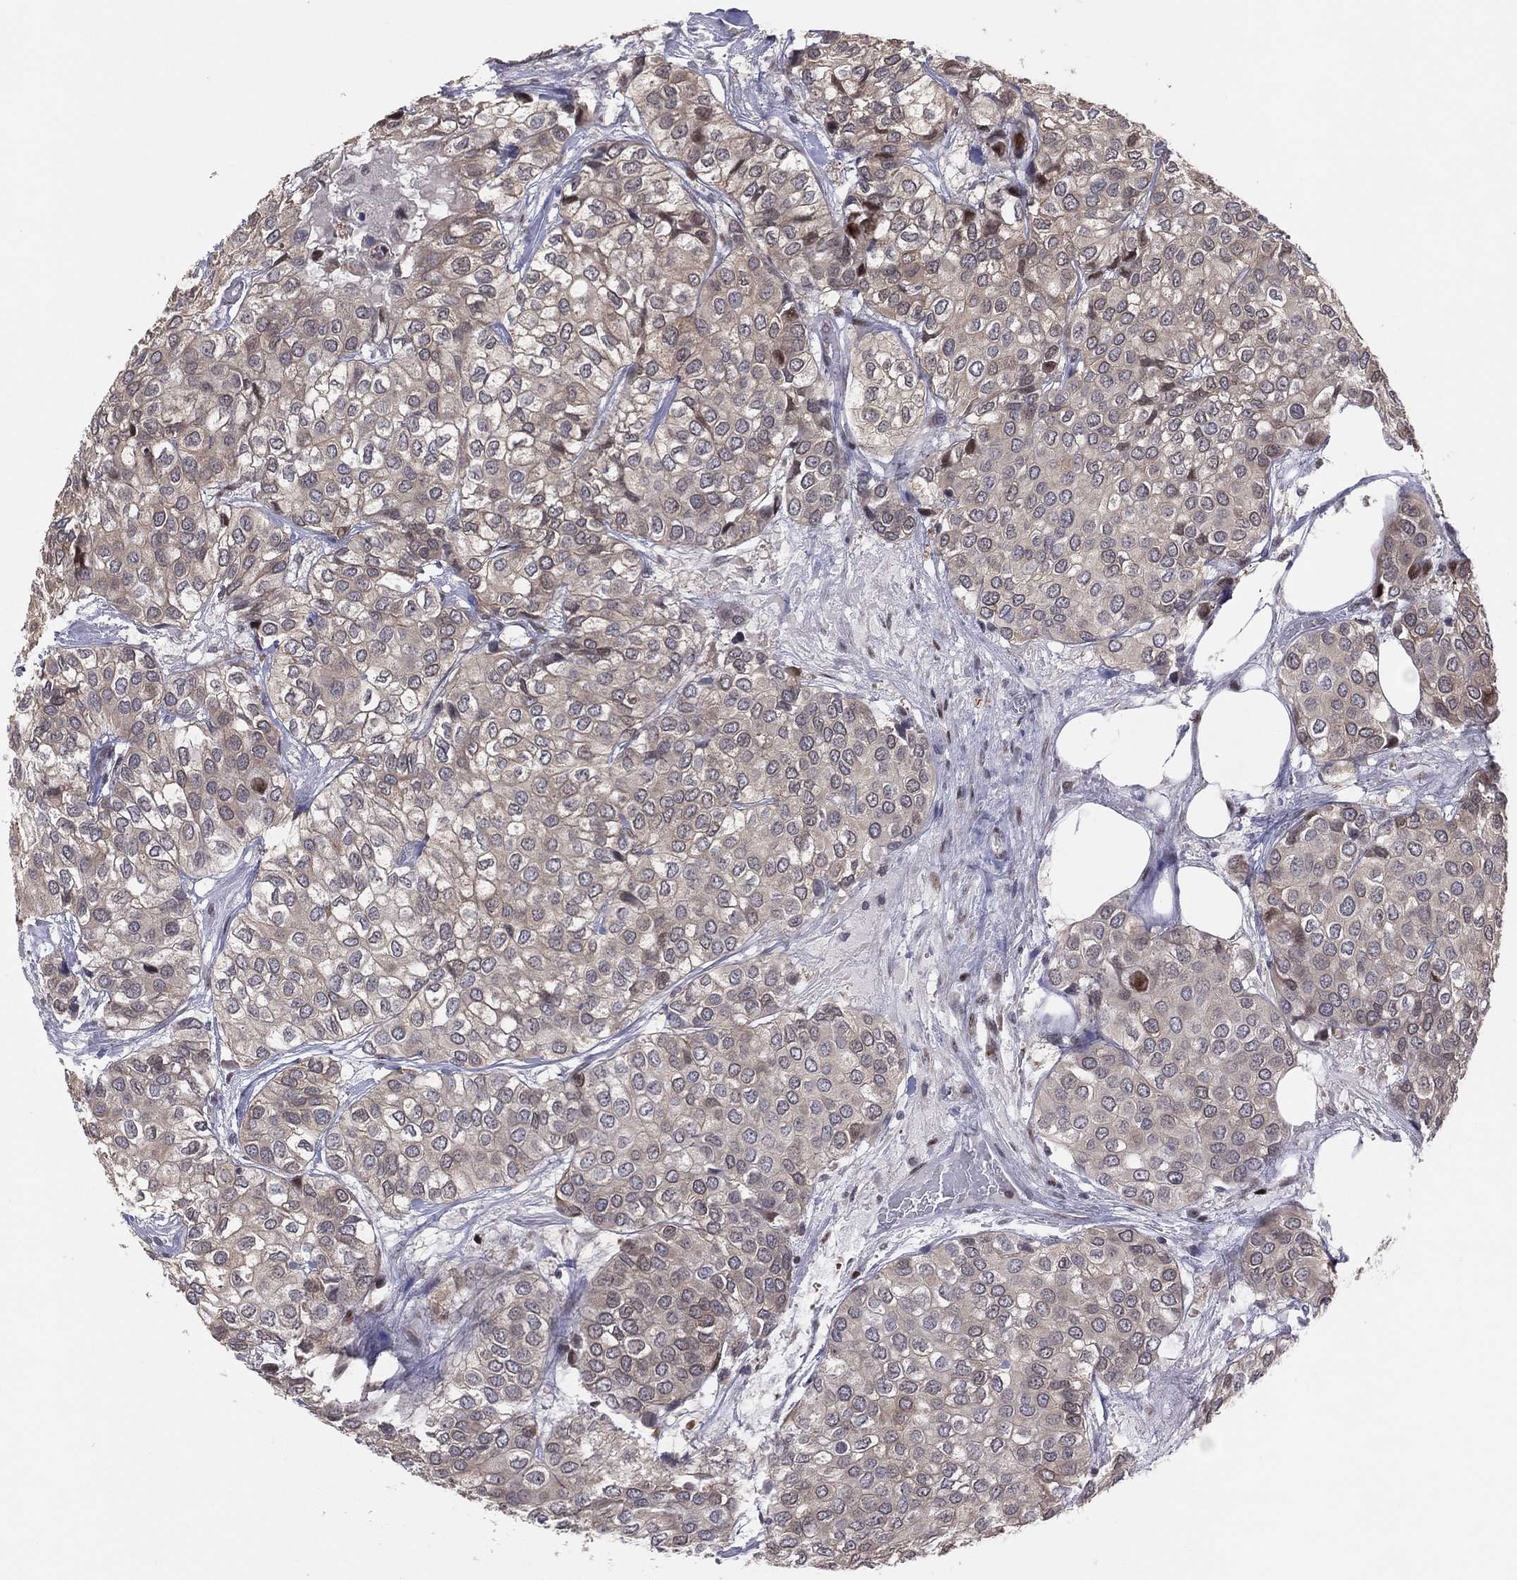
{"staining": {"intensity": "weak", "quantity": "25%-75%", "location": "cytoplasmic/membranous"}, "tissue": "urothelial cancer", "cell_type": "Tumor cells", "image_type": "cancer", "snomed": [{"axis": "morphology", "description": "Urothelial carcinoma, High grade"}, {"axis": "topography", "description": "Urinary bladder"}], "caption": "Urothelial carcinoma (high-grade) was stained to show a protein in brown. There is low levels of weak cytoplasmic/membranous expression in approximately 25%-75% of tumor cells. Nuclei are stained in blue.", "gene": "DBF4B", "patient": {"sex": "male", "age": 73}}